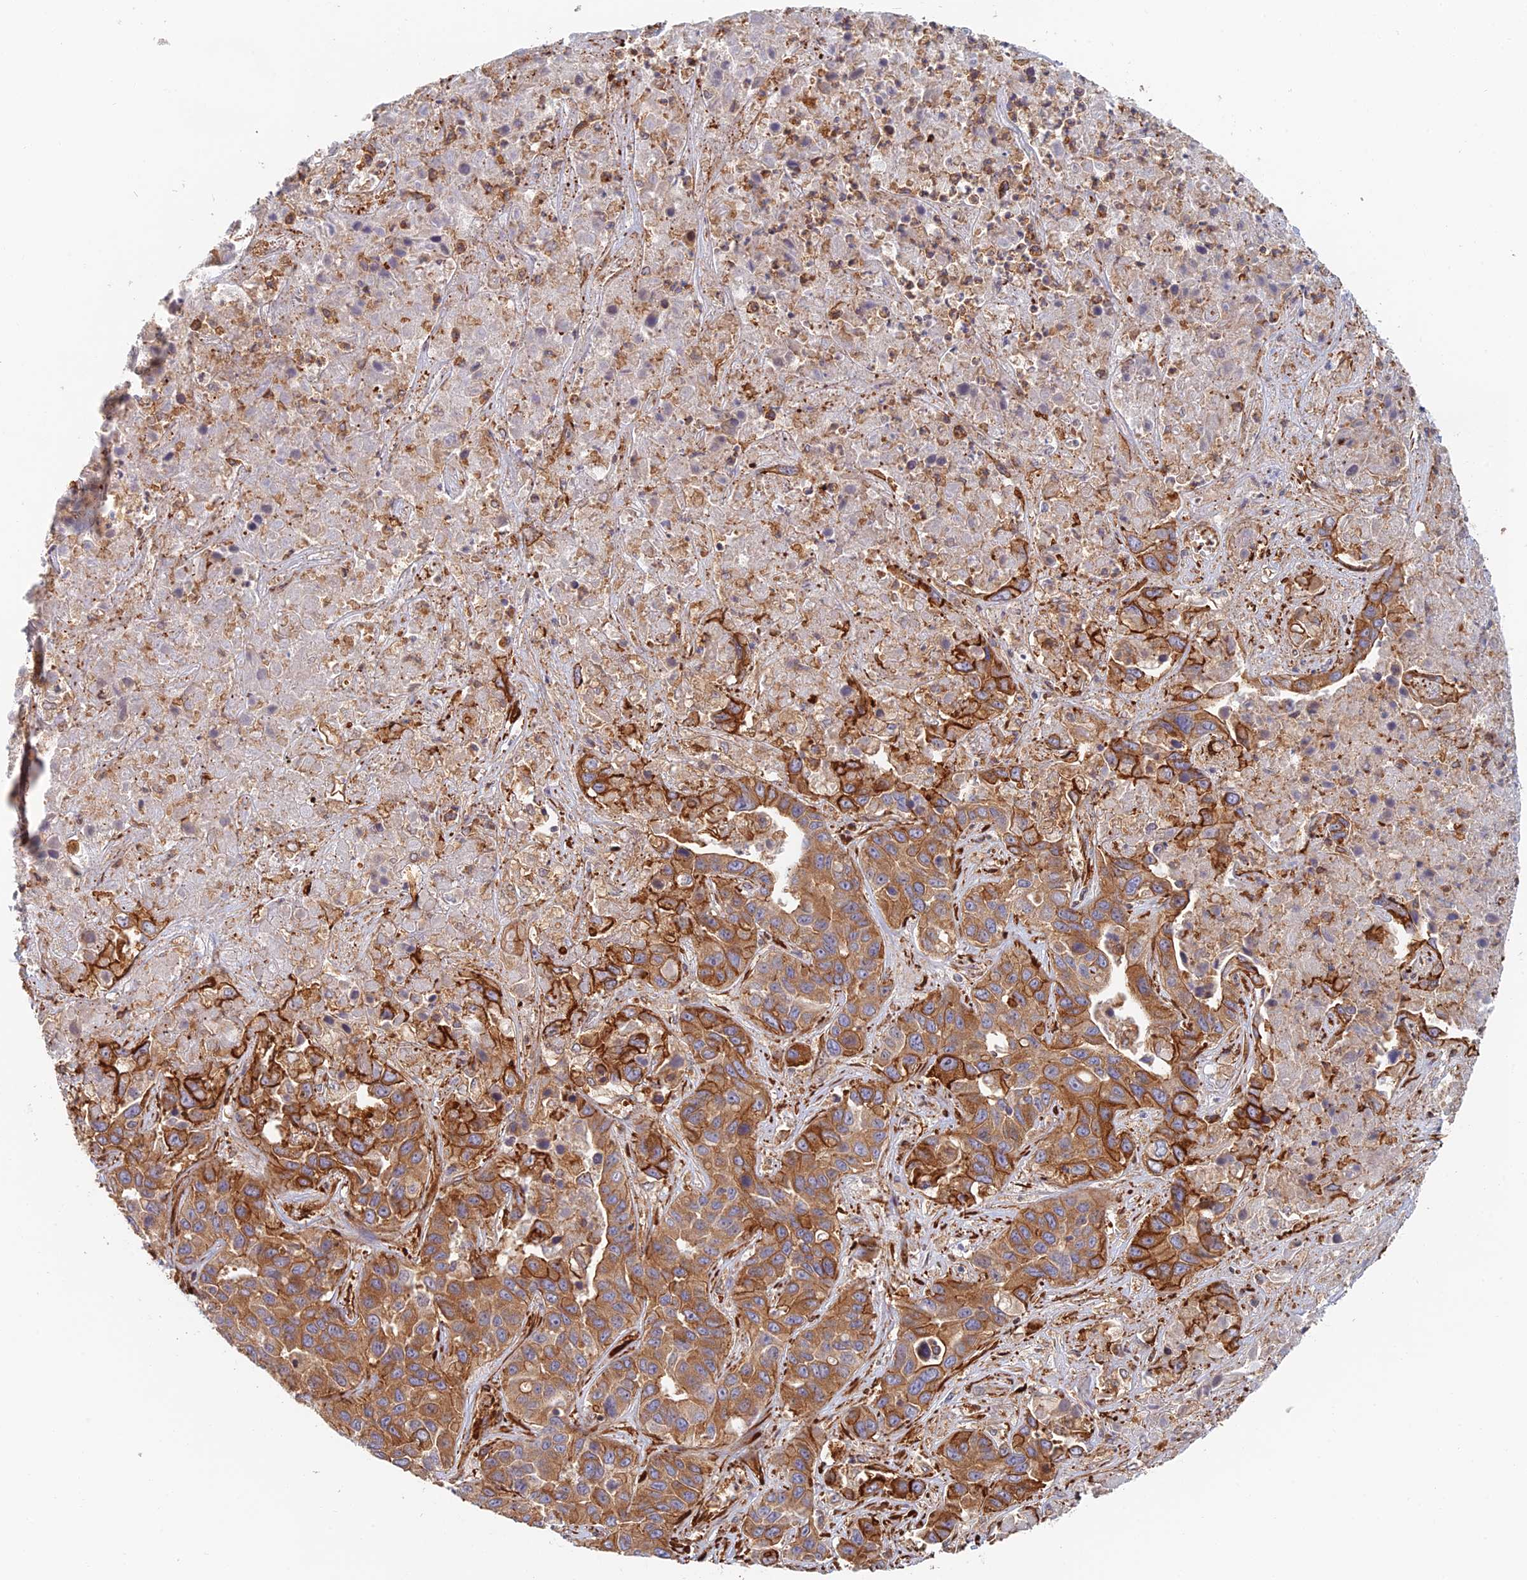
{"staining": {"intensity": "strong", "quantity": ">75%", "location": "cytoplasmic/membranous"}, "tissue": "liver cancer", "cell_type": "Tumor cells", "image_type": "cancer", "snomed": [{"axis": "morphology", "description": "Cholangiocarcinoma"}, {"axis": "topography", "description": "Liver"}], "caption": "A high amount of strong cytoplasmic/membranous expression is present in approximately >75% of tumor cells in liver cholangiocarcinoma tissue.", "gene": "PAK4", "patient": {"sex": "female", "age": 52}}